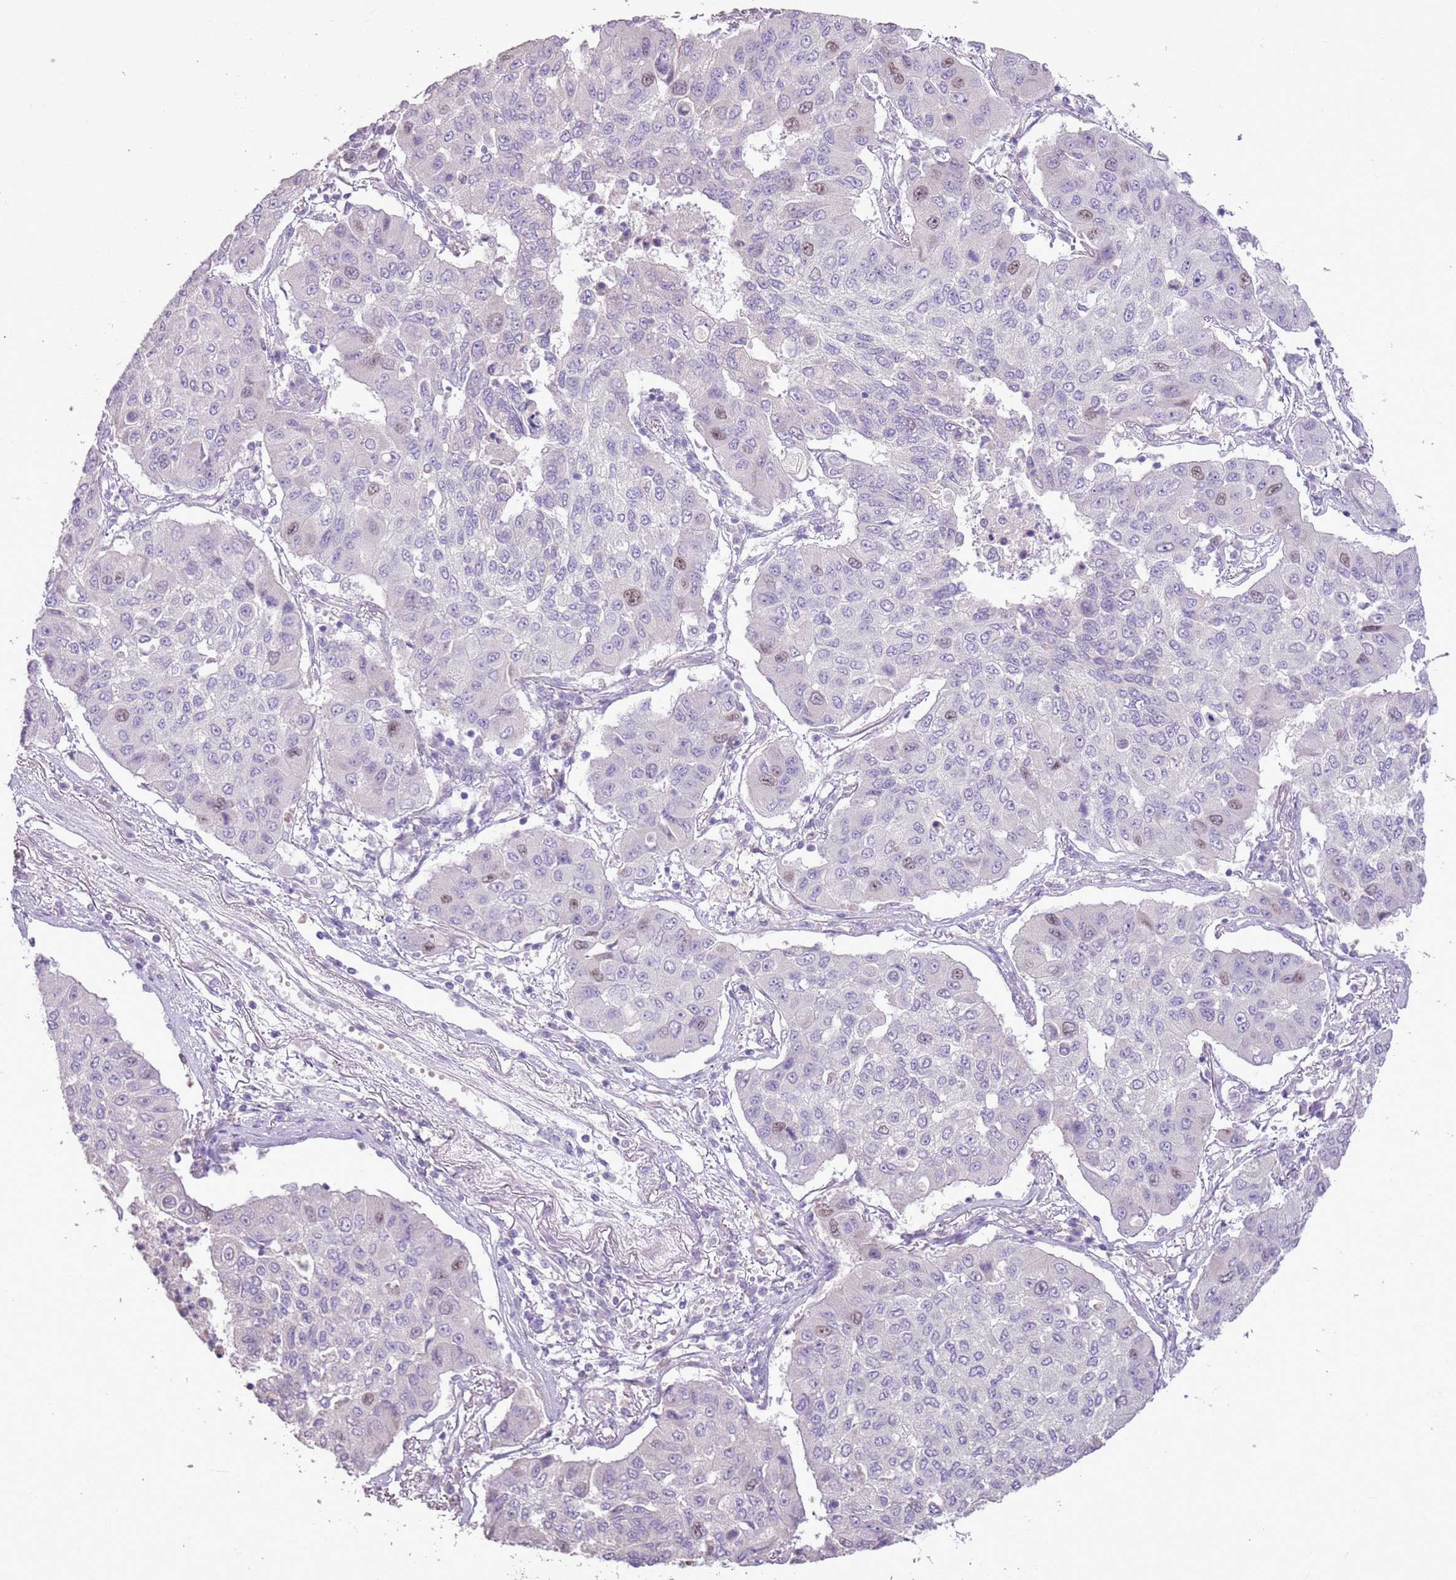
{"staining": {"intensity": "moderate", "quantity": "<25%", "location": "nuclear"}, "tissue": "lung cancer", "cell_type": "Tumor cells", "image_type": "cancer", "snomed": [{"axis": "morphology", "description": "Squamous cell carcinoma, NOS"}, {"axis": "topography", "description": "Lung"}], "caption": "Brown immunohistochemical staining in lung cancer (squamous cell carcinoma) demonstrates moderate nuclear expression in about <25% of tumor cells.", "gene": "GMNN", "patient": {"sex": "male", "age": 74}}